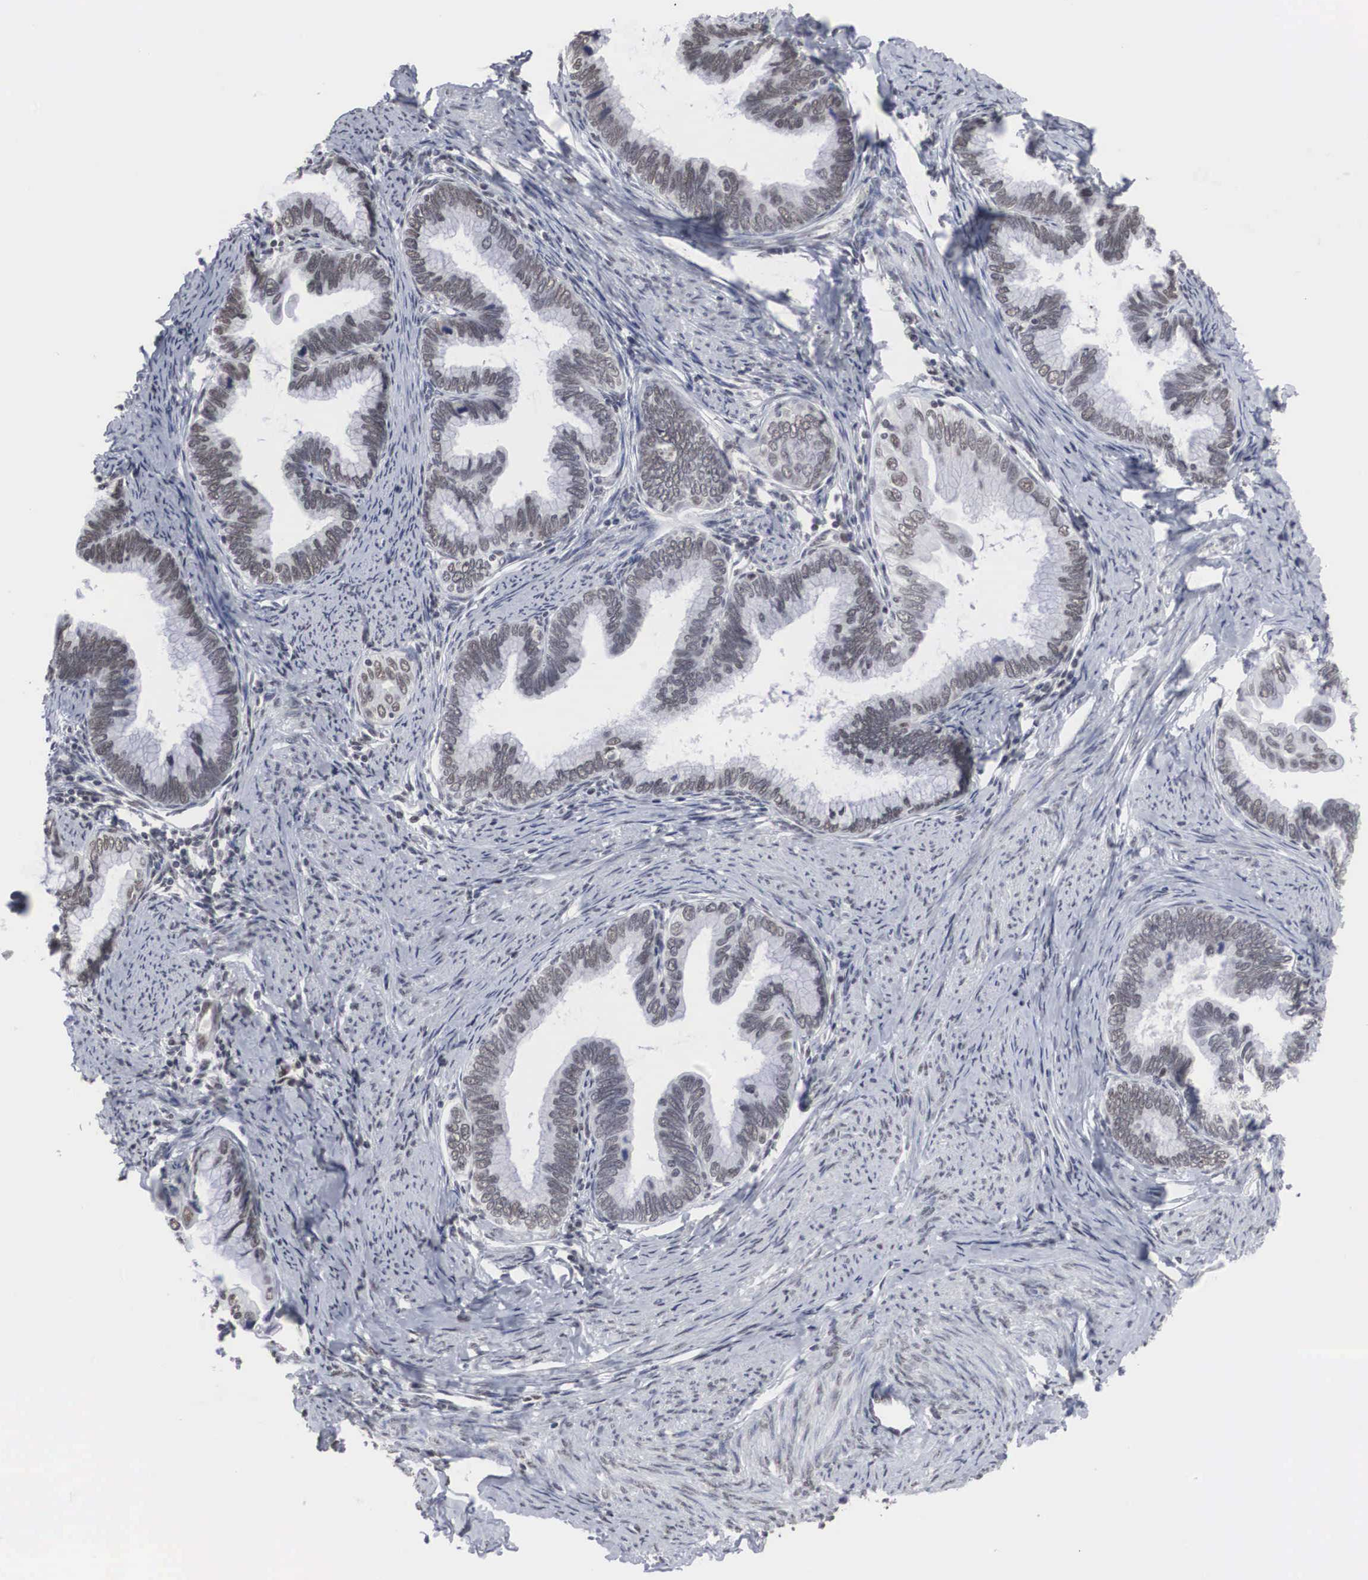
{"staining": {"intensity": "weak", "quantity": "25%-75%", "location": "nuclear"}, "tissue": "cervical cancer", "cell_type": "Tumor cells", "image_type": "cancer", "snomed": [{"axis": "morphology", "description": "Adenocarcinoma, NOS"}, {"axis": "topography", "description": "Cervix"}], "caption": "The immunohistochemical stain shows weak nuclear positivity in tumor cells of cervical adenocarcinoma tissue. Nuclei are stained in blue.", "gene": "AUTS2", "patient": {"sex": "female", "age": 49}}